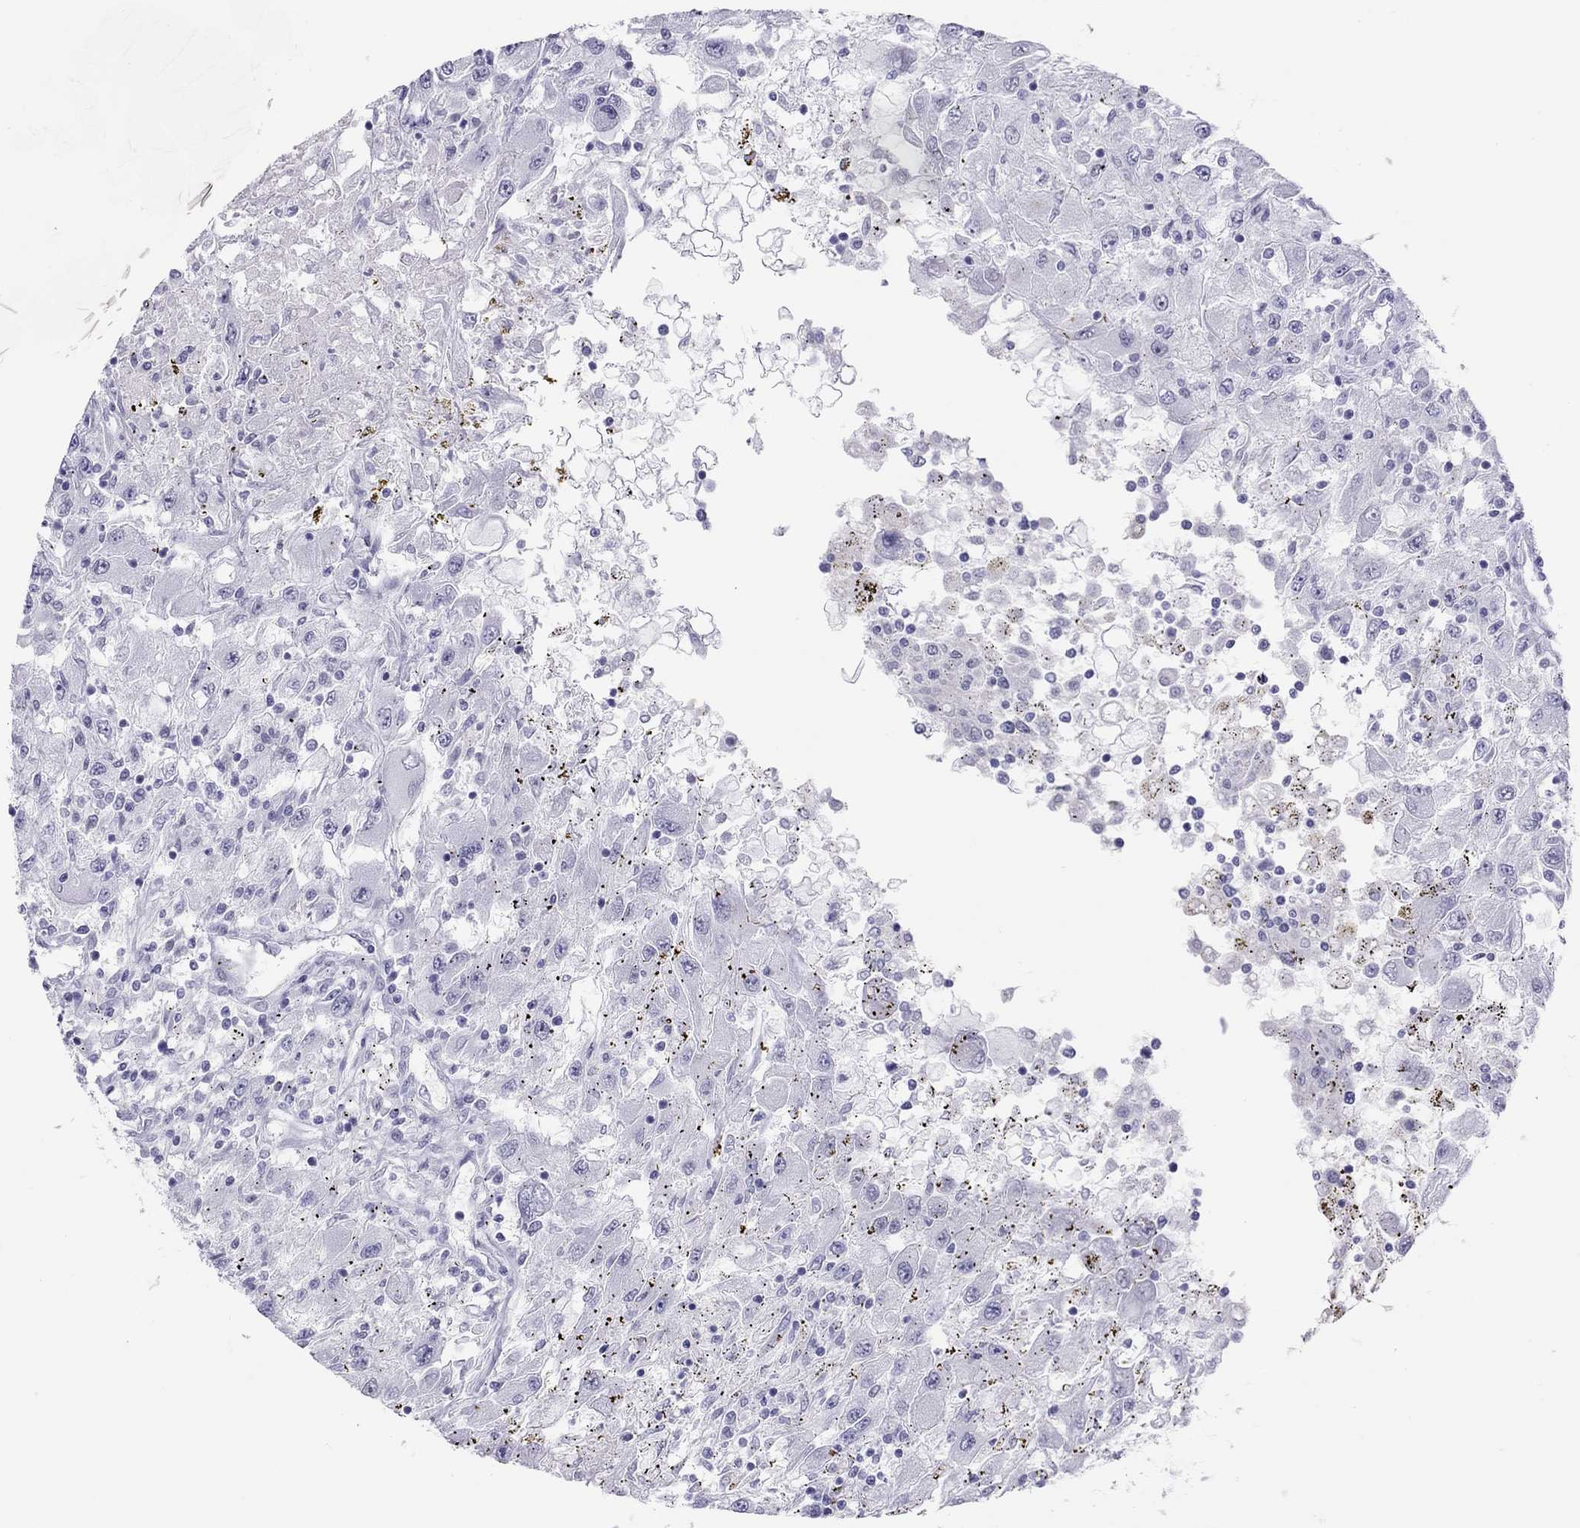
{"staining": {"intensity": "negative", "quantity": "none", "location": "none"}, "tissue": "renal cancer", "cell_type": "Tumor cells", "image_type": "cancer", "snomed": [{"axis": "morphology", "description": "Adenocarcinoma, NOS"}, {"axis": "topography", "description": "Kidney"}], "caption": "DAB immunohistochemical staining of renal cancer exhibits no significant positivity in tumor cells. The staining is performed using DAB brown chromogen with nuclei counter-stained in using hematoxylin.", "gene": "JHY", "patient": {"sex": "female", "age": 67}}